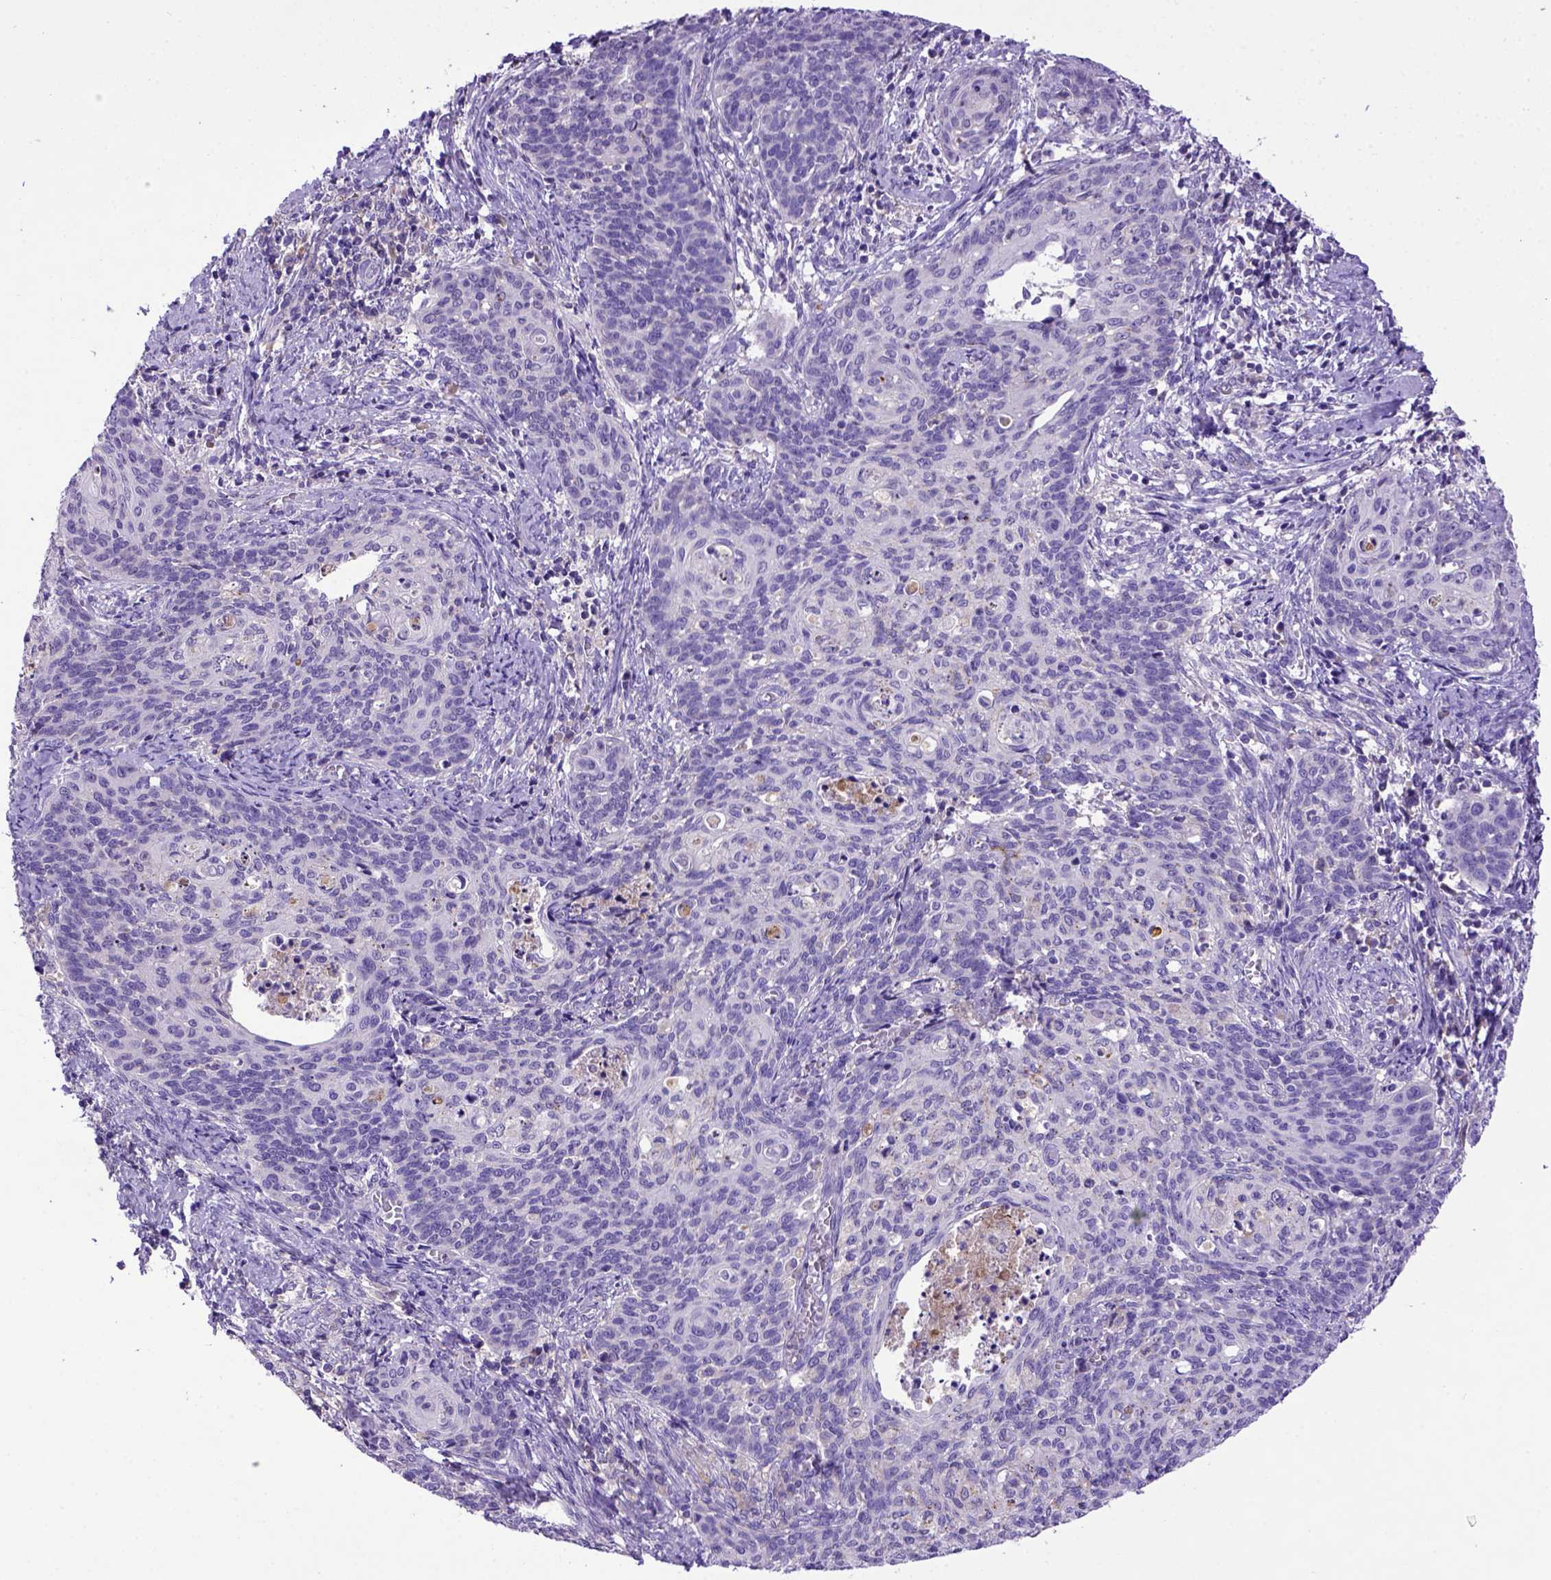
{"staining": {"intensity": "negative", "quantity": "none", "location": "none"}, "tissue": "cervical cancer", "cell_type": "Tumor cells", "image_type": "cancer", "snomed": [{"axis": "morphology", "description": "Normal tissue, NOS"}, {"axis": "morphology", "description": "Squamous cell carcinoma, NOS"}, {"axis": "topography", "description": "Cervix"}], "caption": "Immunohistochemical staining of human squamous cell carcinoma (cervical) shows no significant positivity in tumor cells.", "gene": "ADAM12", "patient": {"sex": "female", "age": 39}}